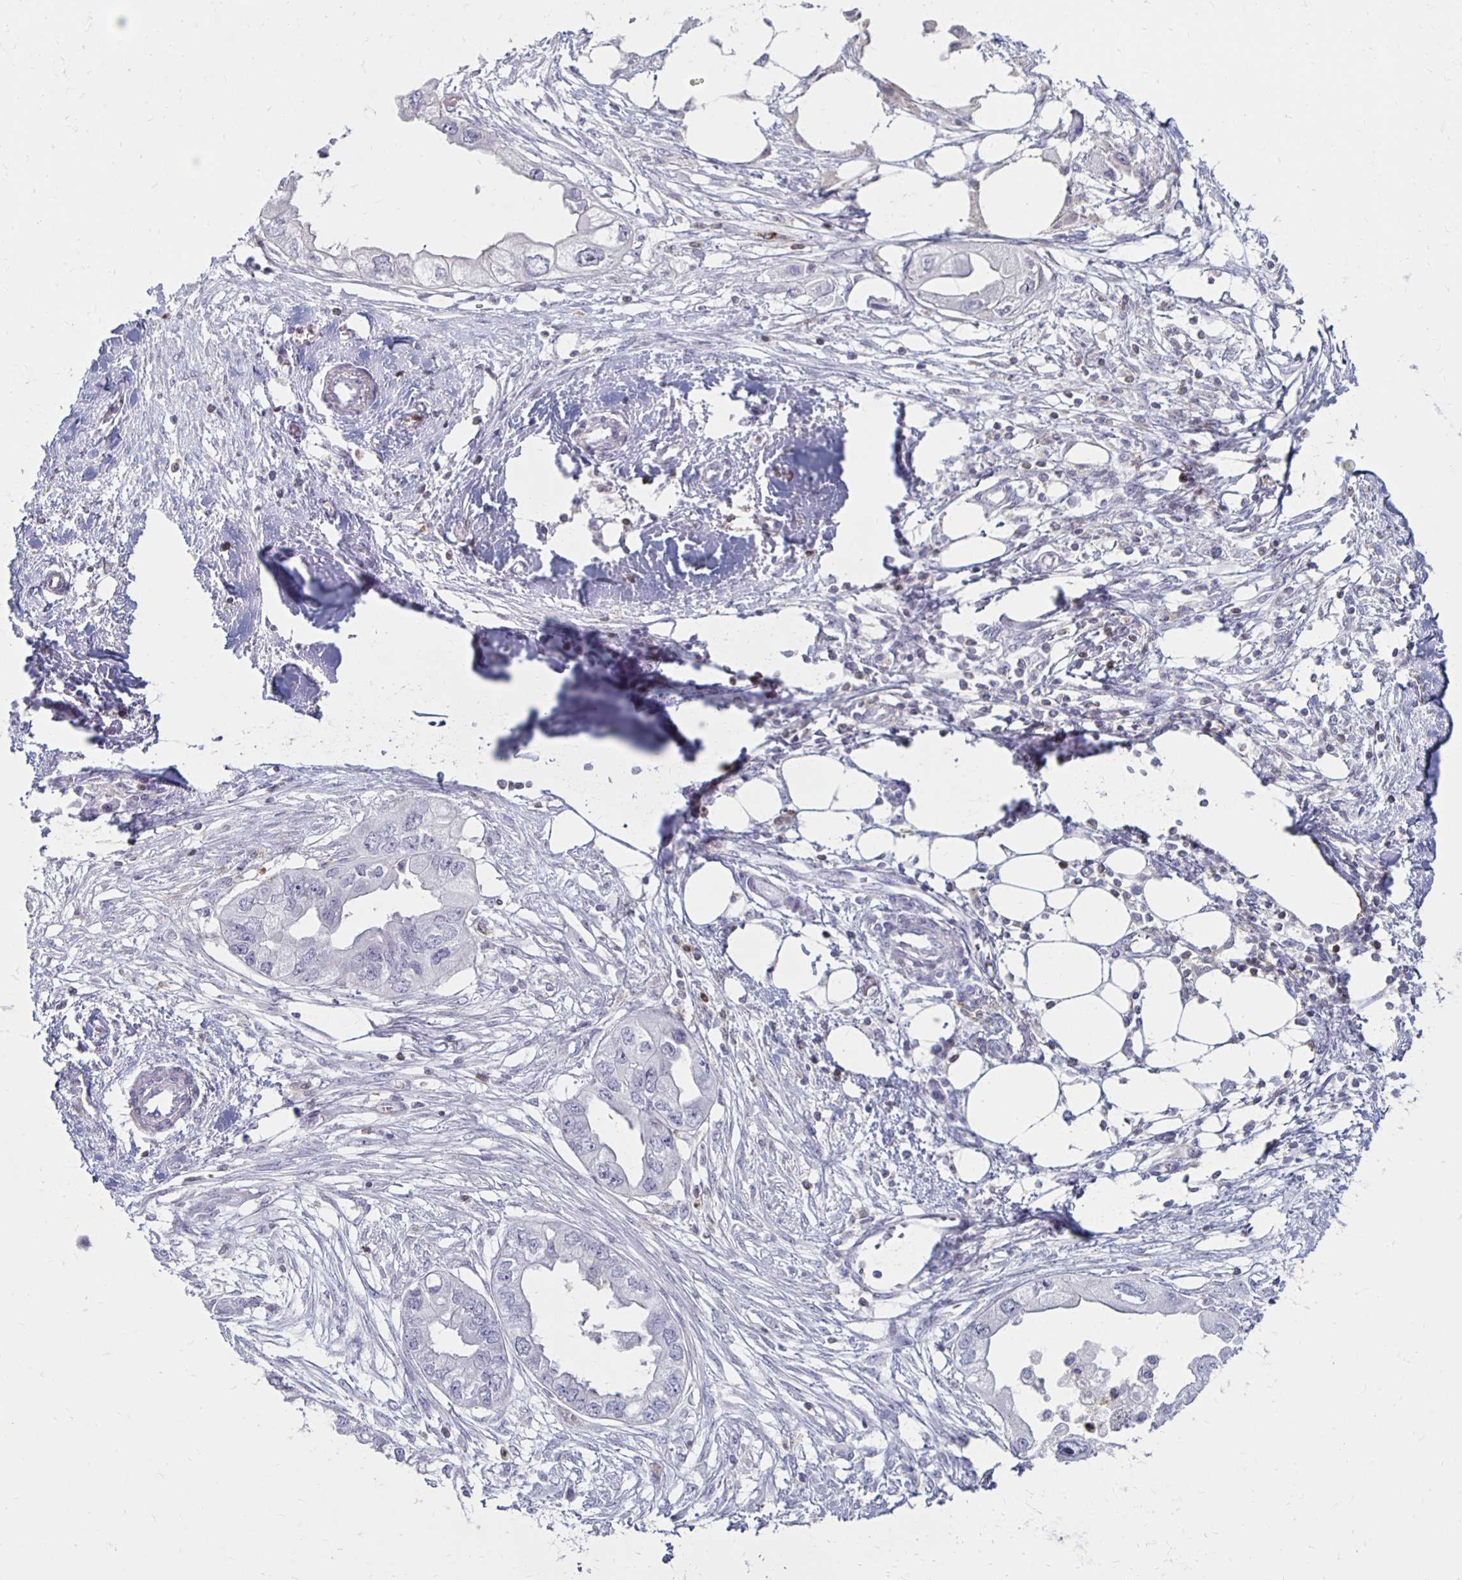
{"staining": {"intensity": "negative", "quantity": "none", "location": "none"}, "tissue": "endometrial cancer", "cell_type": "Tumor cells", "image_type": "cancer", "snomed": [{"axis": "morphology", "description": "Adenocarcinoma, NOS"}, {"axis": "morphology", "description": "Adenocarcinoma, metastatic, NOS"}, {"axis": "topography", "description": "Adipose tissue"}, {"axis": "topography", "description": "Endometrium"}], "caption": "This is an immunohistochemistry (IHC) photomicrograph of adenocarcinoma (endometrial). There is no positivity in tumor cells.", "gene": "CCL21", "patient": {"sex": "female", "age": 67}}